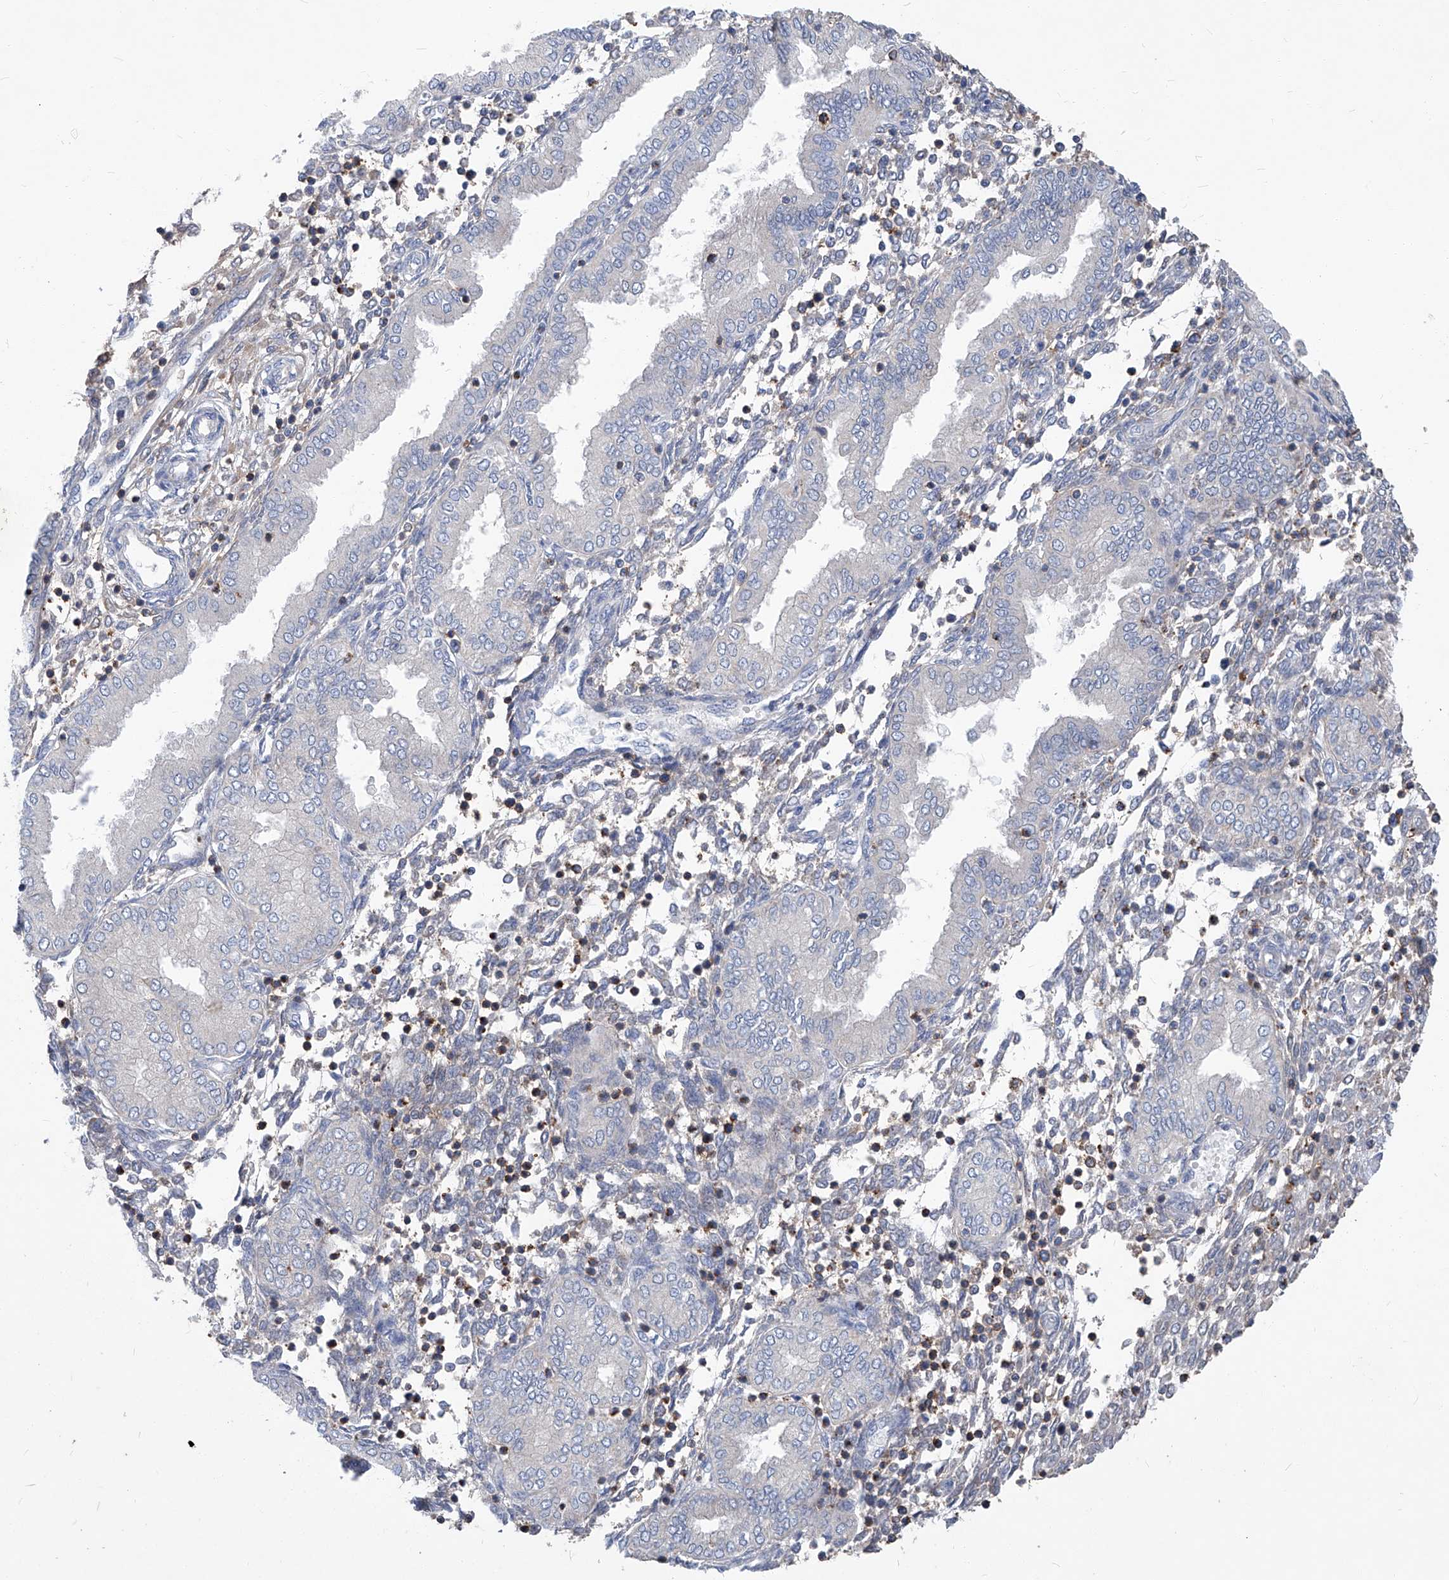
{"staining": {"intensity": "negative", "quantity": "none", "location": "none"}, "tissue": "endometrium", "cell_type": "Cells in endometrial stroma", "image_type": "normal", "snomed": [{"axis": "morphology", "description": "Normal tissue, NOS"}, {"axis": "topography", "description": "Endometrium"}], "caption": "Immunohistochemistry (IHC) histopathology image of normal endometrium: endometrium stained with DAB displays no significant protein positivity in cells in endometrial stroma. (Brightfield microscopy of DAB (3,3'-diaminobenzidine) IHC at high magnification).", "gene": "EPHA8", "patient": {"sex": "female", "age": 53}}